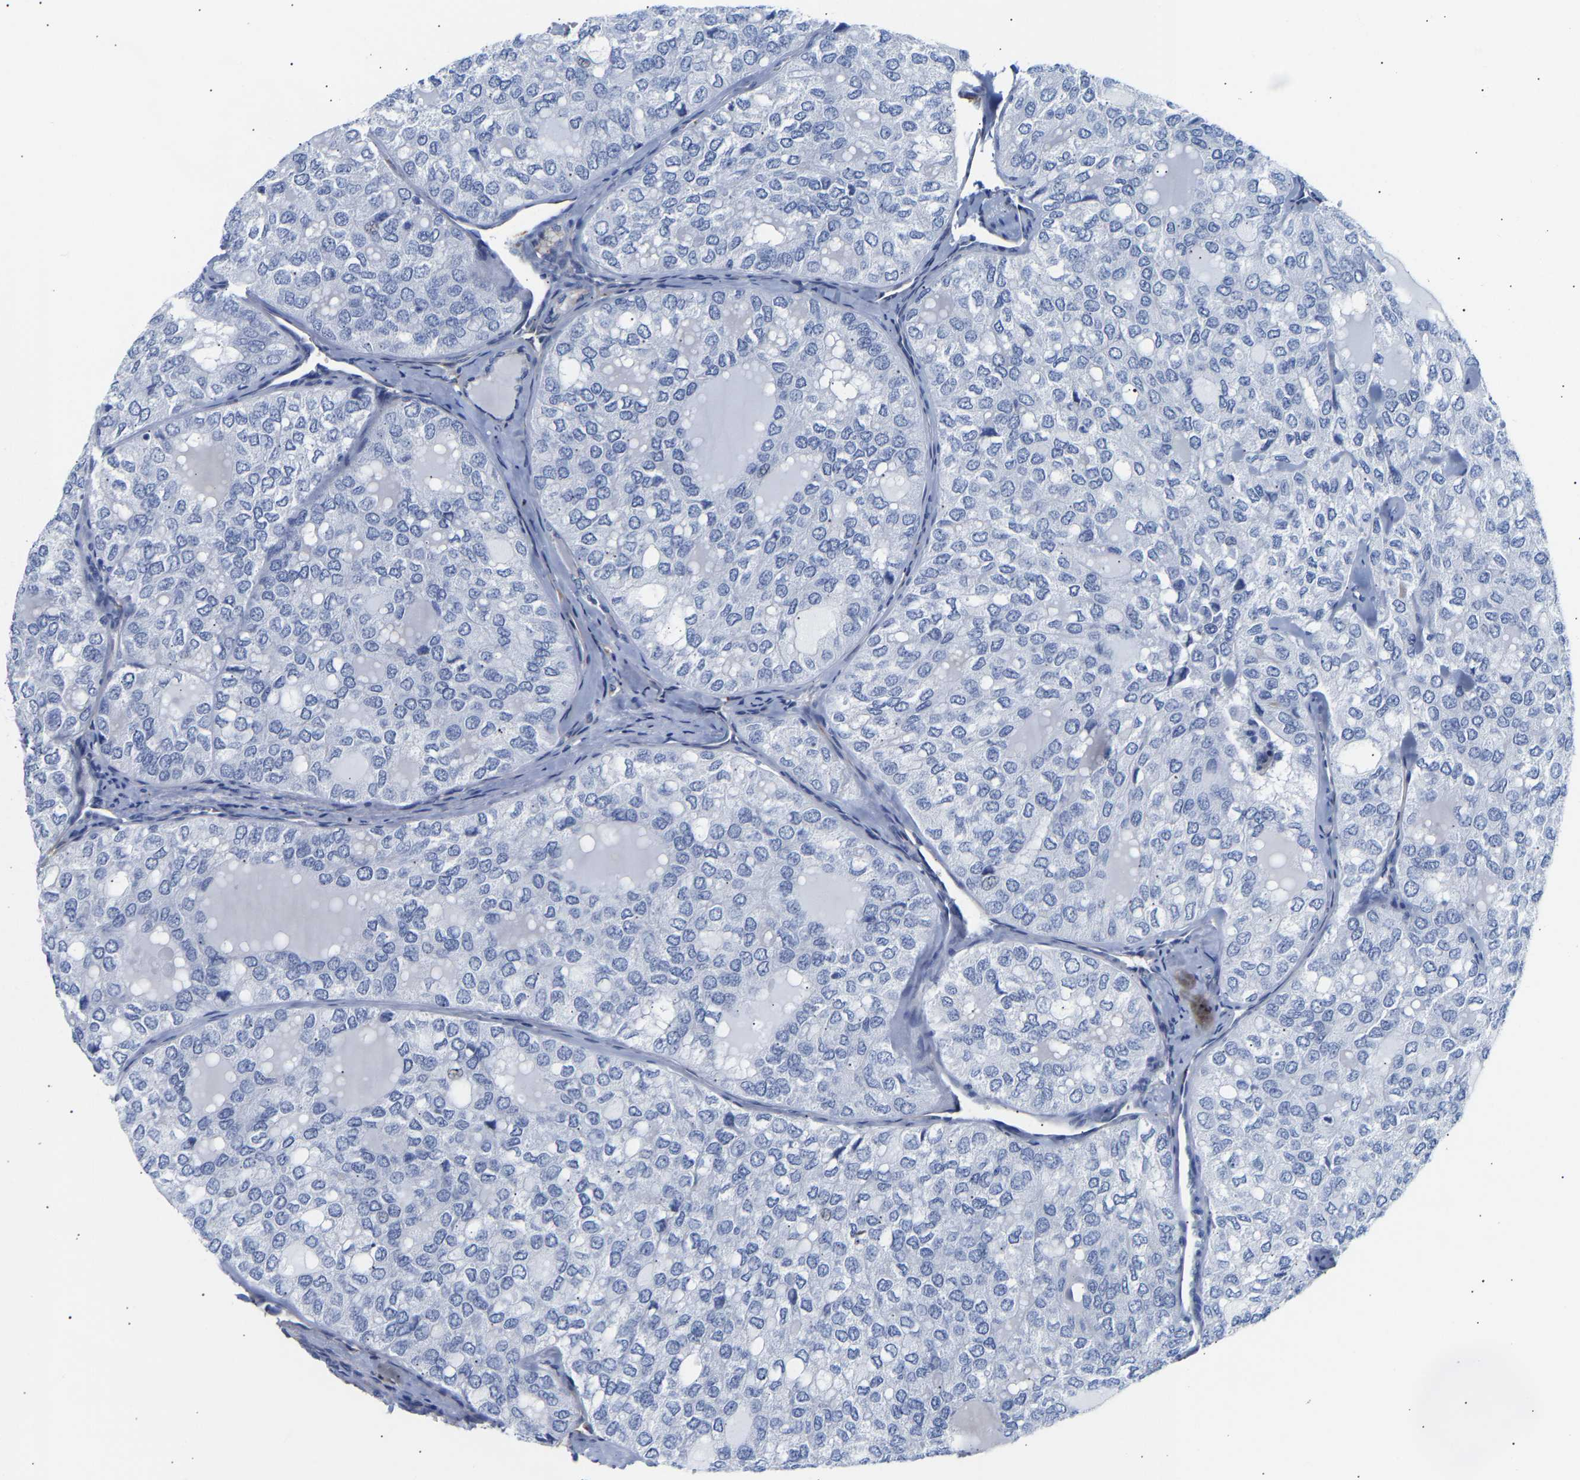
{"staining": {"intensity": "negative", "quantity": "none", "location": "none"}, "tissue": "thyroid cancer", "cell_type": "Tumor cells", "image_type": "cancer", "snomed": [{"axis": "morphology", "description": "Follicular adenoma carcinoma, NOS"}, {"axis": "topography", "description": "Thyroid gland"}], "caption": "IHC histopathology image of thyroid follicular adenoma carcinoma stained for a protein (brown), which exhibits no expression in tumor cells.", "gene": "IGFBP7", "patient": {"sex": "male", "age": 75}}